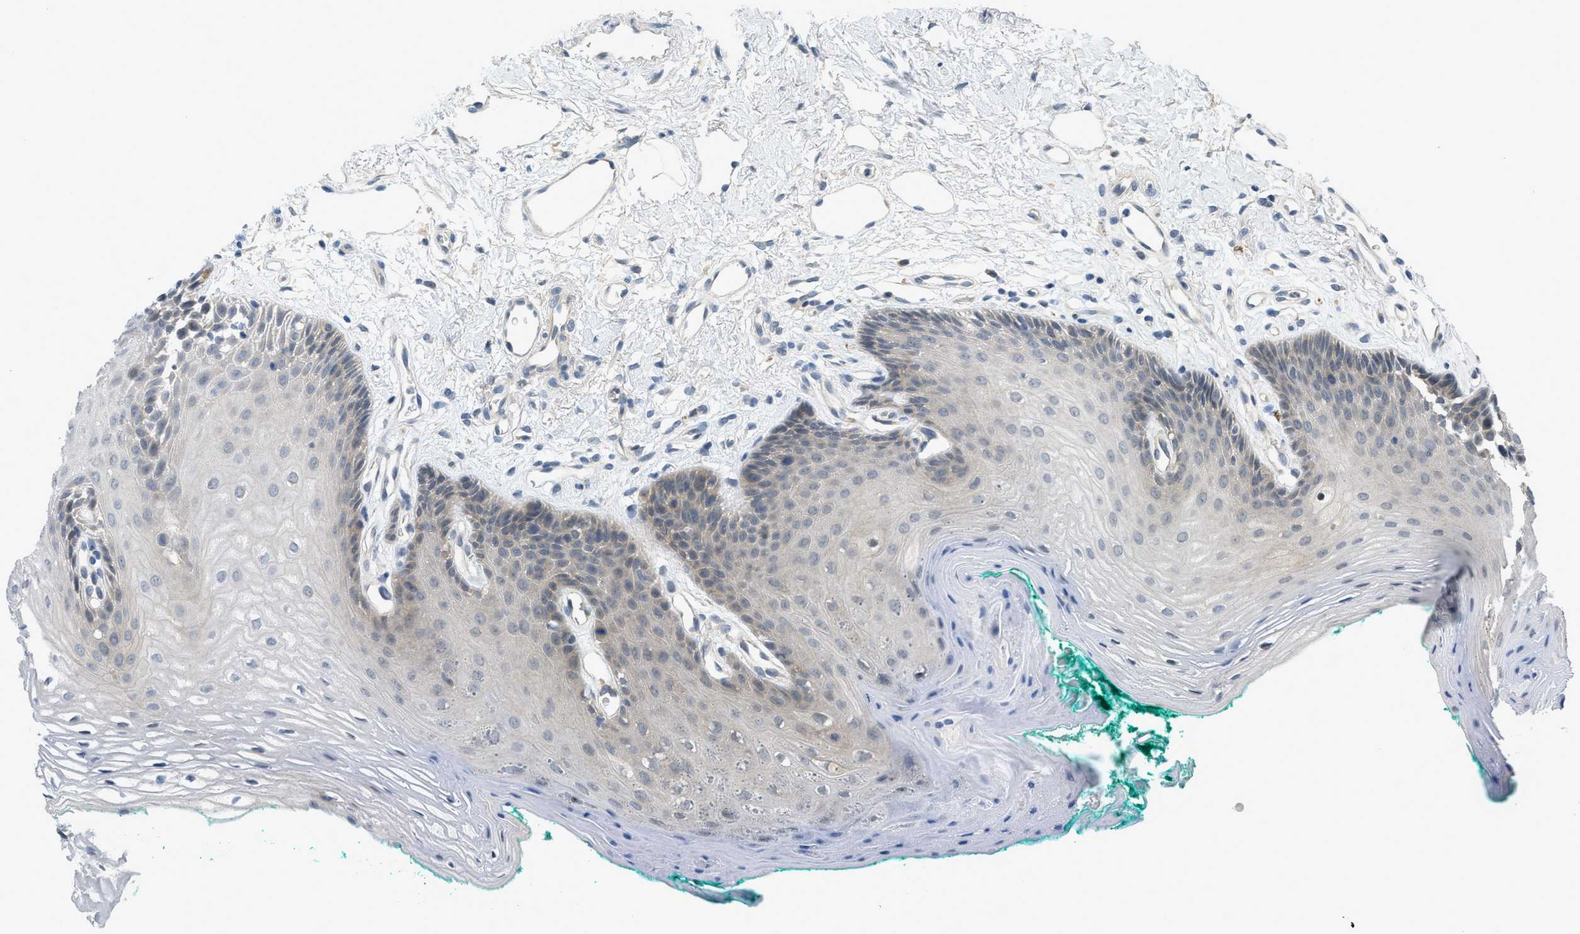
{"staining": {"intensity": "weak", "quantity": "<25%", "location": "cytoplasmic/membranous"}, "tissue": "oral mucosa", "cell_type": "Squamous epithelial cells", "image_type": "normal", "snomed": [{"axis": "morphology", "description": "Normal tissue, NOS"}, {"axis": "topography", "description": "Skeletal muscle"}, {"axis": "topography", "description": "Oral tissue"}, {"axis": "topography", "description": "Peripheral nerve tissue"}], "caption": "Immunohistochemistry image of benign human oral mucosa stained for a protein (brown), which shows no staining in squamous epithelial cells.", "gene": "TNFAIP1", "patient": {"sex": "female", "age": 84}}